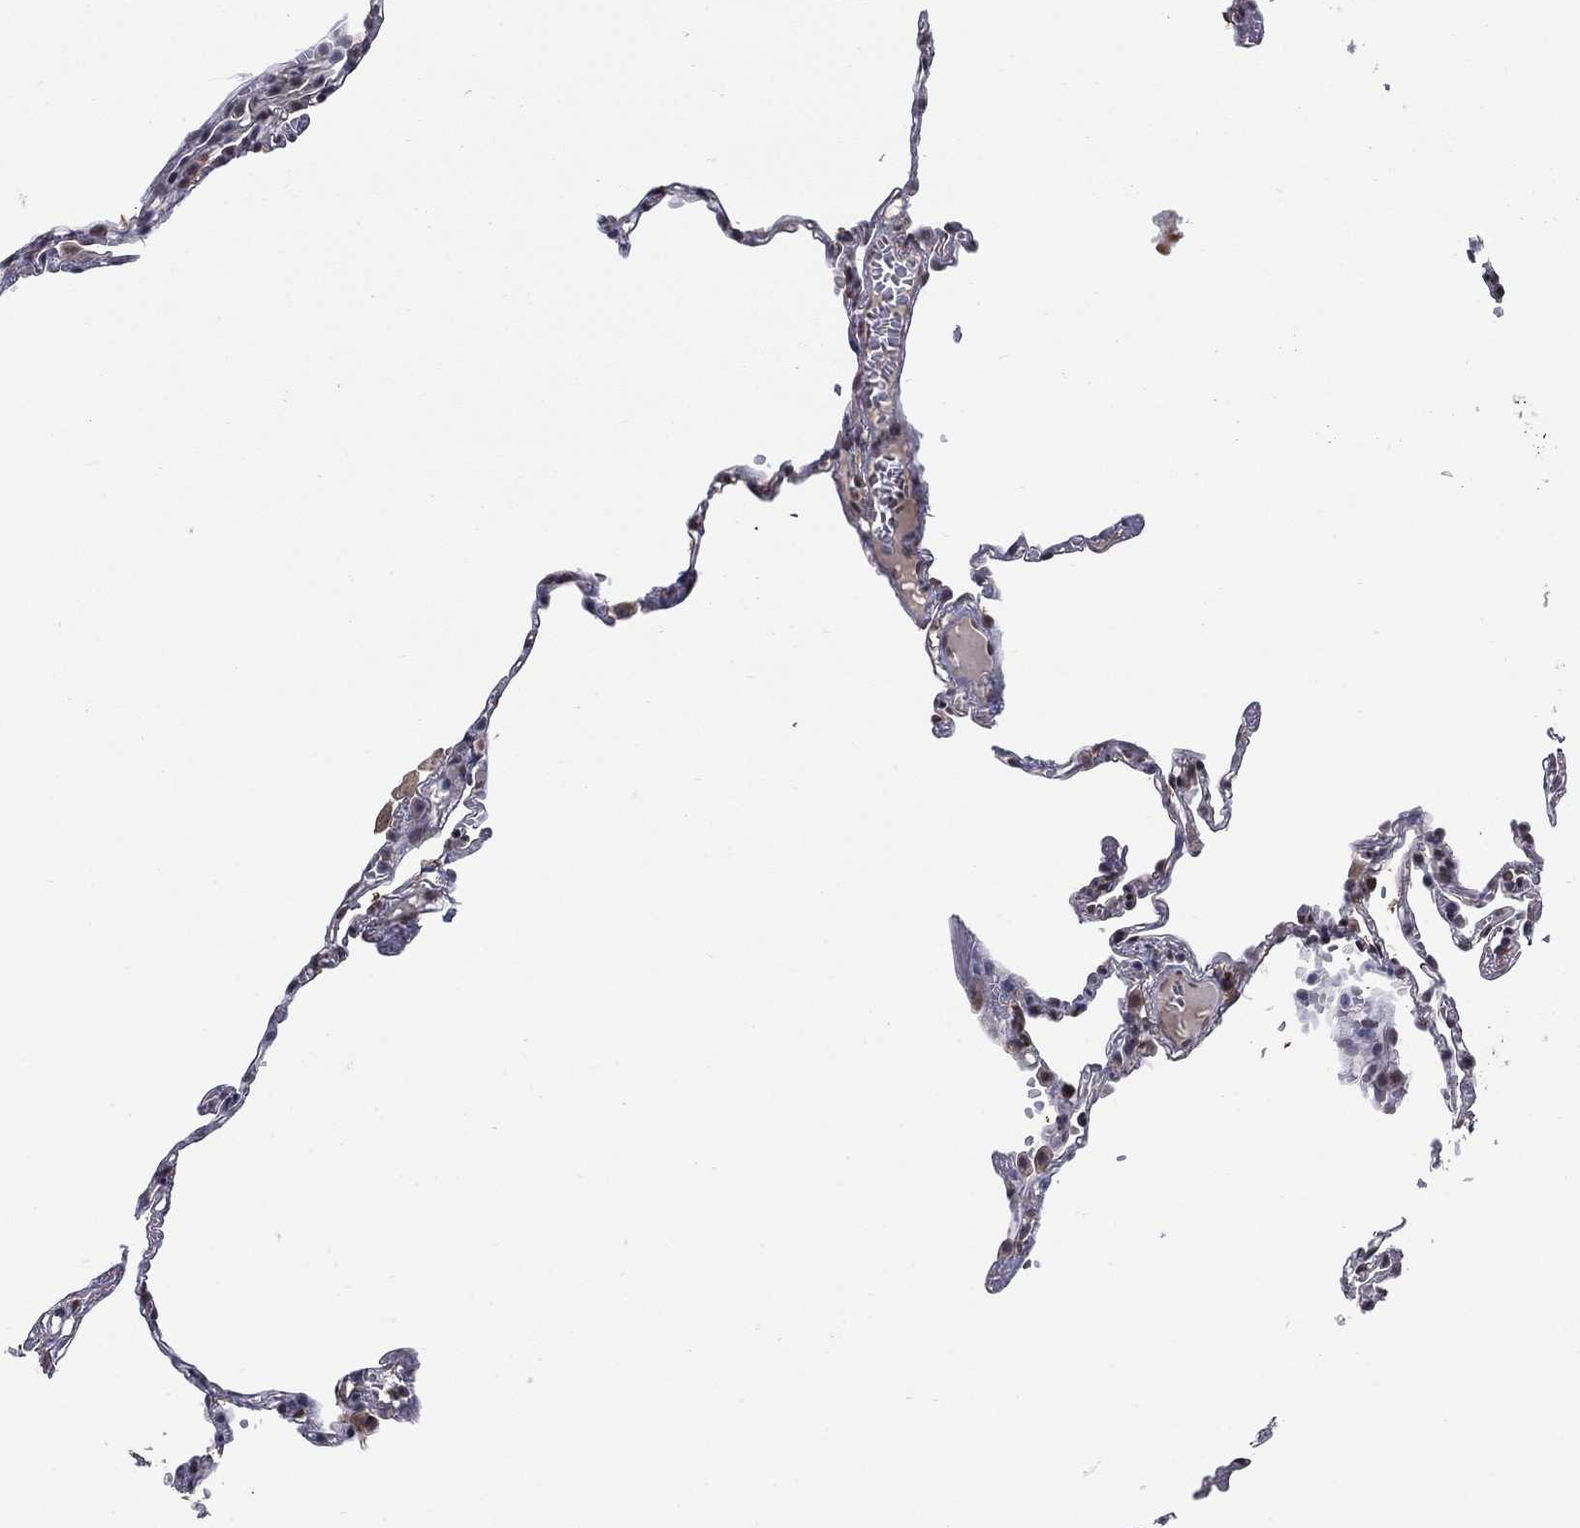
{"staining": {"intensity": "negative", "quantity": "none", "location": "none"}, "tissue": "lung", "cell_type": "Alveolar cells", "image_type": "normal", "snomed": [{"axis": "morphology", "description": "Normal tissue, NOS"}, {"axis": "topography", "description": "Lung"}], "caption": "Alveolar cells show no significant positivity in normal lung. (DAB immunohistochemistry visualized using brightfield microscopy, high magnification).", "gene": "GRIA3", "patient": {"sex": "male", "age": 78}}